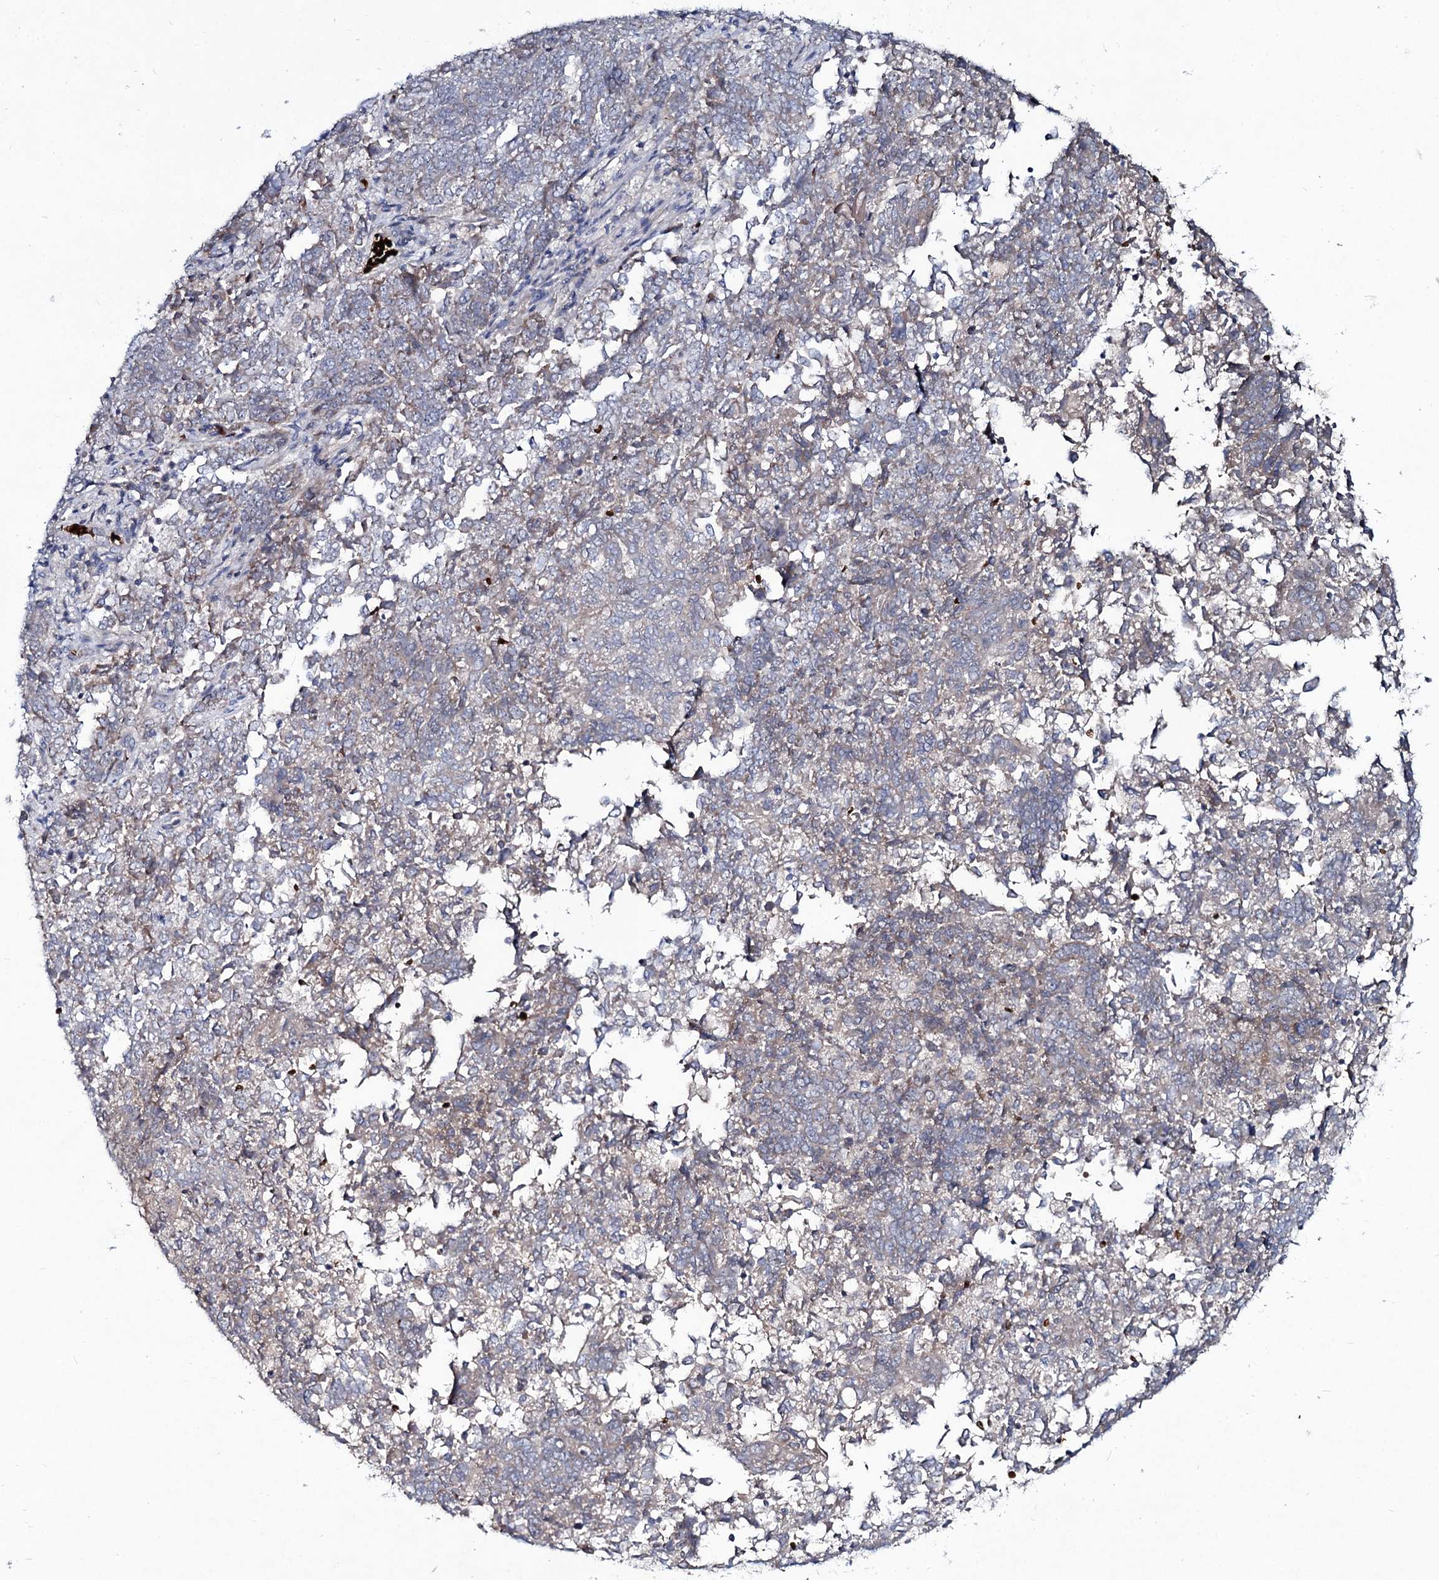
{"staining": {"intensity": "weak", "quantity": "<25%", "location": "cytoplasmic/membranous"}, "tissue": "endometrial cancer", "cell_type": "Tumor cells", "image_type": "cancer", "snomed": [{"axis": "morphology", "description": "Adenocarcinoma, NOS"}, {"axis": "topography", "description": "Endometrium"}], "caption": "IHC image of human adenocarcinoma (endometrial) stained for a protein (brown), which exhibits no expression in tumor cells.", "gene": "RNF6", "patient": {"sex": "female", "age": 80}}